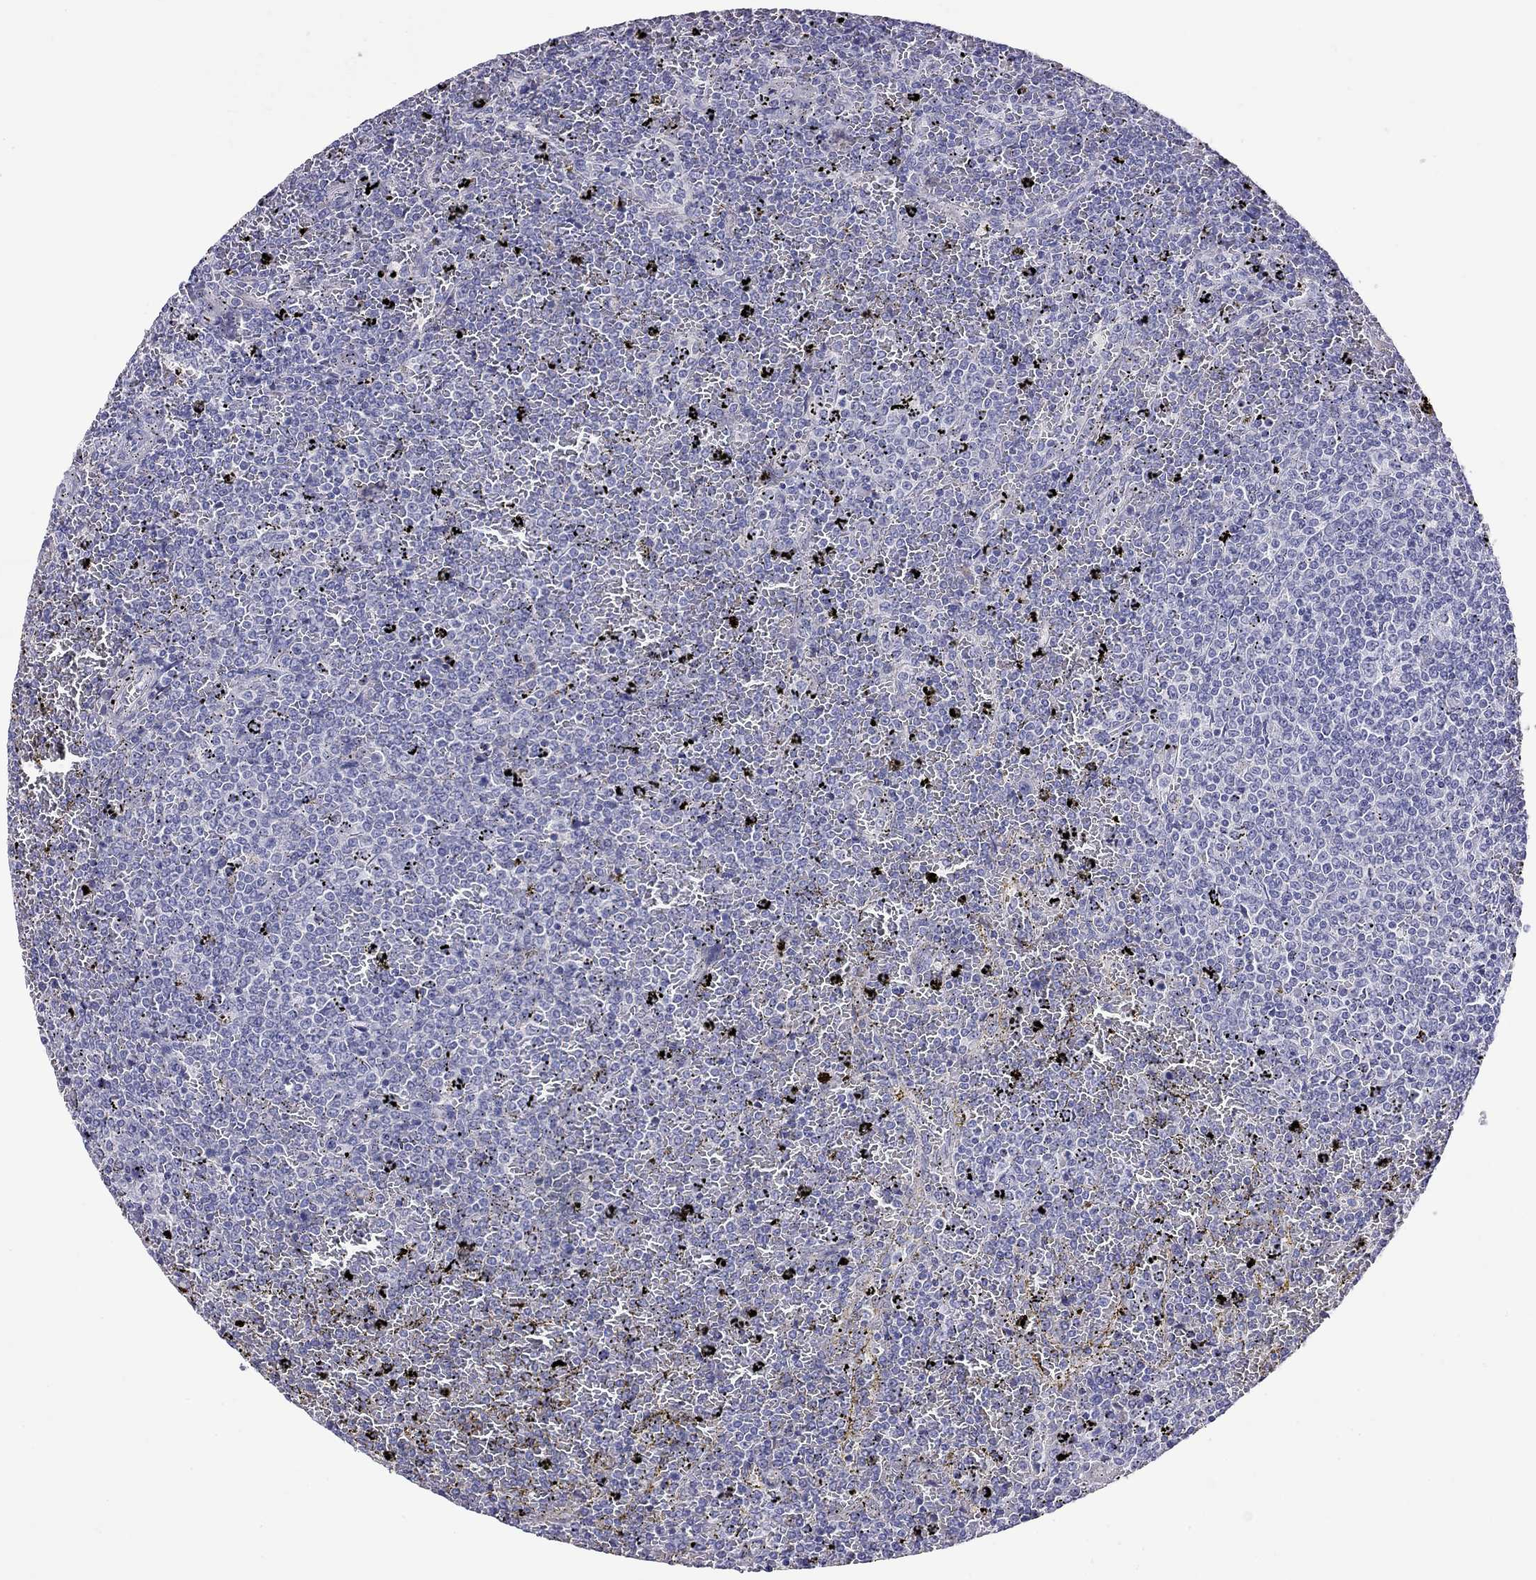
{"staining": {"intensity": "negative", "quantity": "none", "location": "none"}, "tissue": "lymphoma", "cell_type": "Tumor cells", "image_type": "cancer", "snomed": [{"axis": "morphology", "description": "Malignant lymphoma, non-Hodgkin's type, Low grade"}, {"axis": "topography", "description": "Spleen"}], "caption": "Immunohistochemical staining of malignant lymphoma, non-Hodgkin's type (low-grade) exhibits no significant expression in tumor cells. (DAB immunohistochemistry, high magnification).", "gene": "CPNE4", "patient": {"sex": "female", "age": 77}}